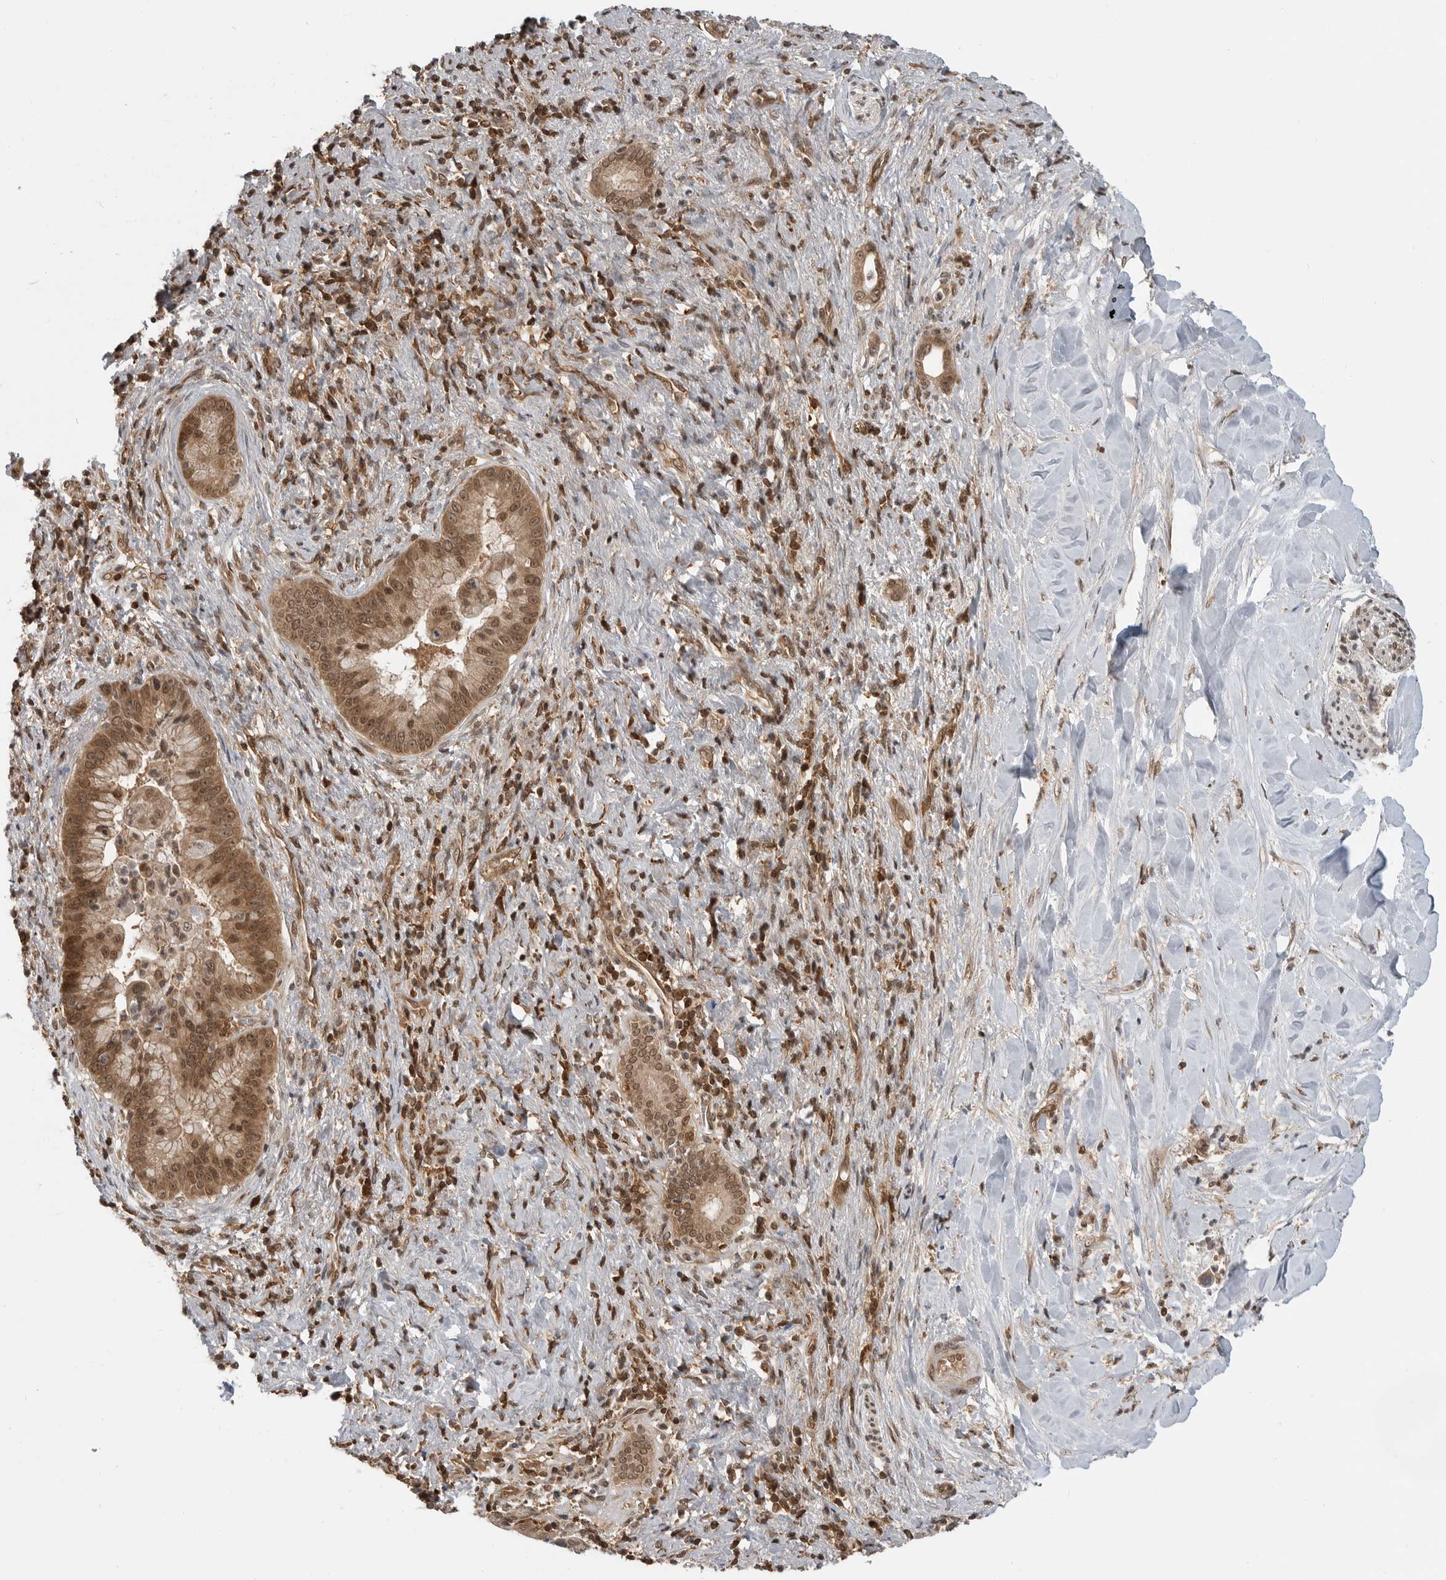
{"staining": {"intensity": "moderate", "quantity": ">75%", "location": "cytoplasmic/membranous,nuclear"}, "tissue": "liver cancer", "cell_type": "Tumor cells", "image_type": "cancer", "snomed": [{"axis": "morphology", "description": "Cholangiocarcinoma"}, {"axis": "topography", "description": "Liver"}], "caption": "Immunohistochemical staining of liver cancer (cholangiocarcinoma) shows moderate cytoplasmic/membranous and nuclear protein staining in approximately >75% of tumor cells. Nuclei are stained in blue.", "gene": "SZRD1", "patient": {"sex": "female", "age": 54}}